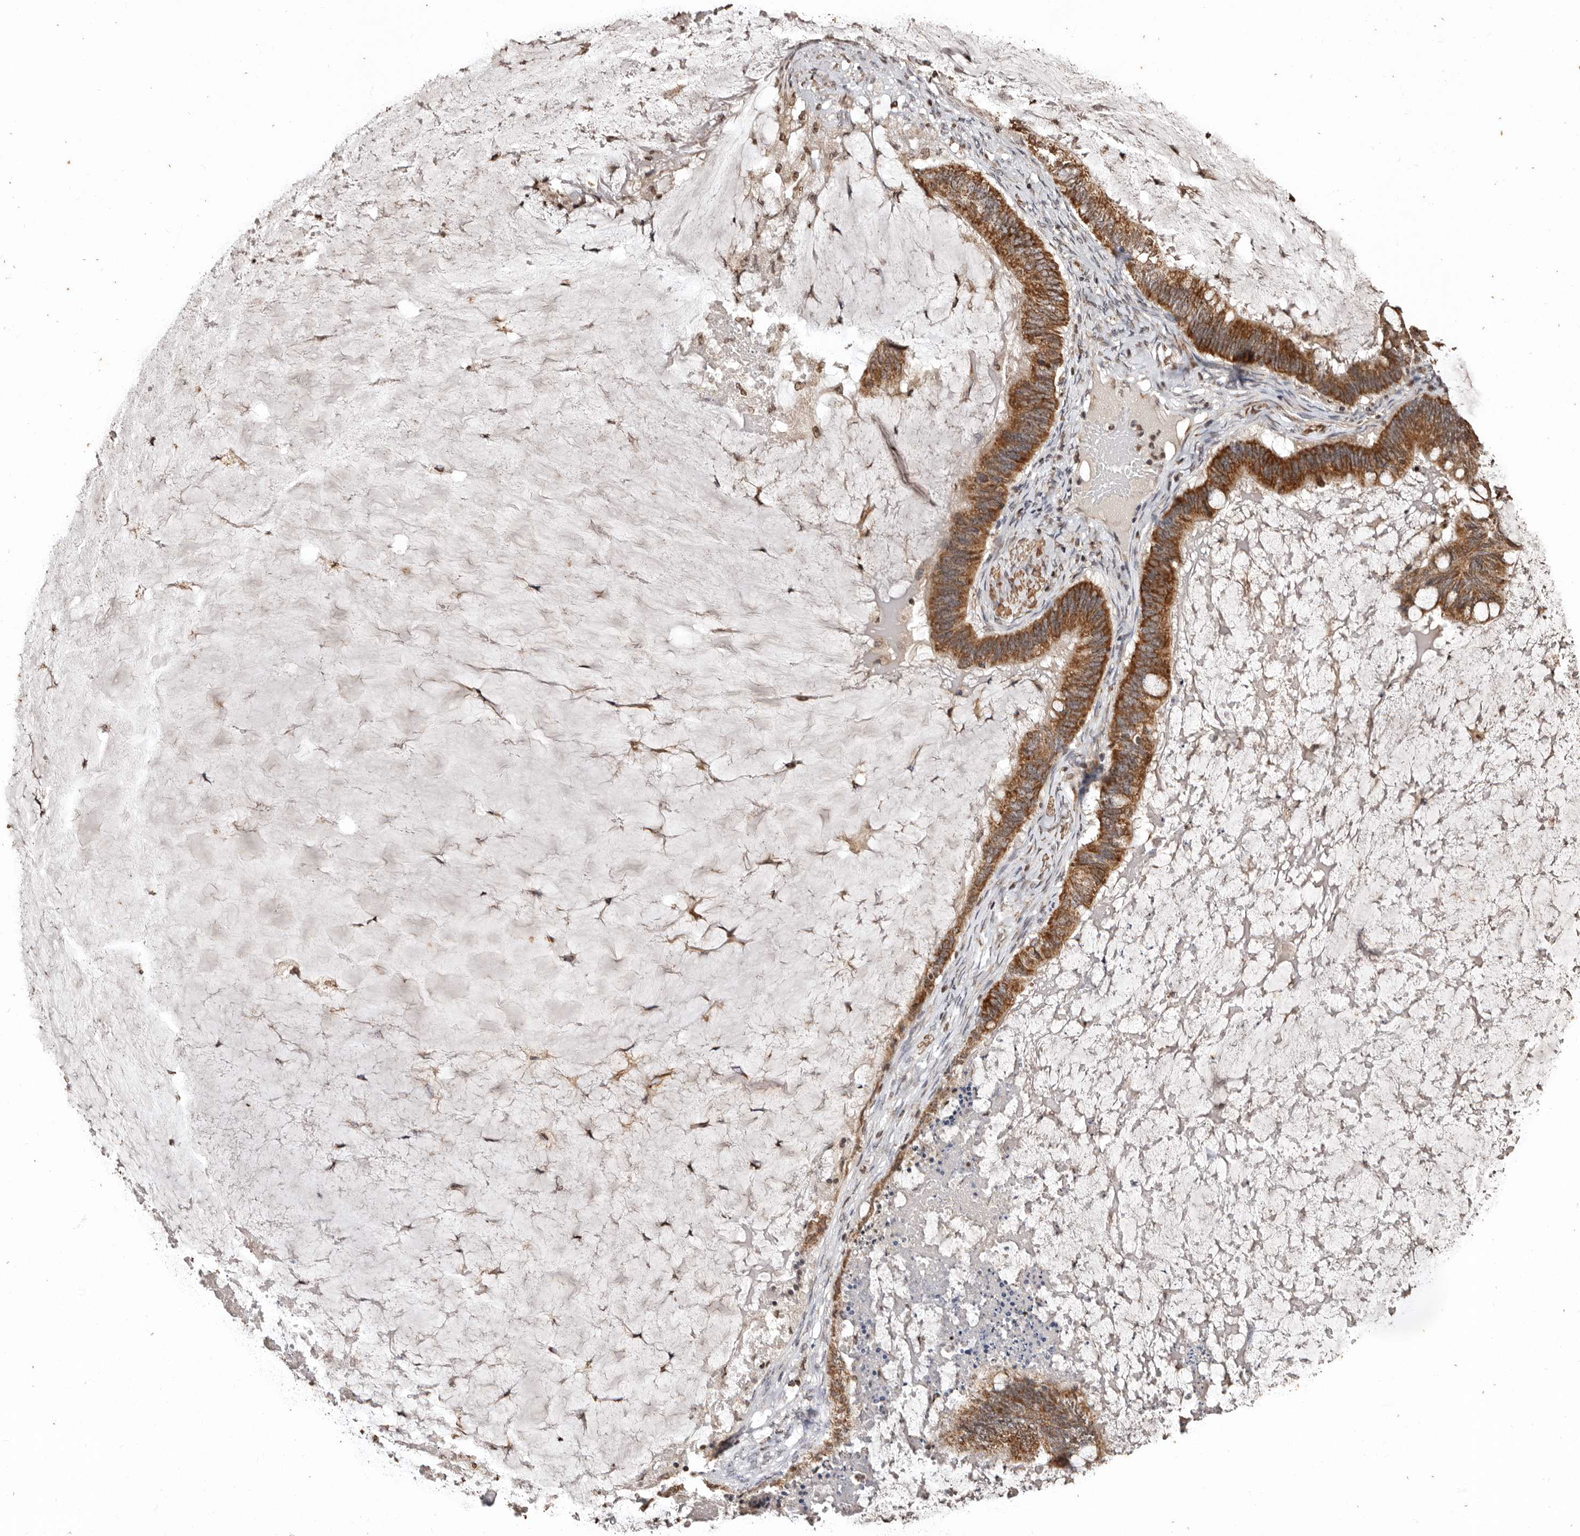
{"staining": {"intensity": "moderate", "quantity": ">75%", "location": "cytoplasmic/membranous"}, "tissue": "ovarian cancer", "cell_type": "Tumor cells", "image_type": "cancer", "snomed": [{"axis": "morphology", "description": "Cystadenocarcinoma, mucinous, NOS"}, {"axis": "topography", "description": "Ovary"}], "caption": "There is medium levels of moderate cytoplasmic/membranous positivity in tumor cells of ovarian cancer, as demonstrated by immunohistochemical staining (brown color).", "gene": "CCDC190", "patient": {"sex": "female", "age": 61}}